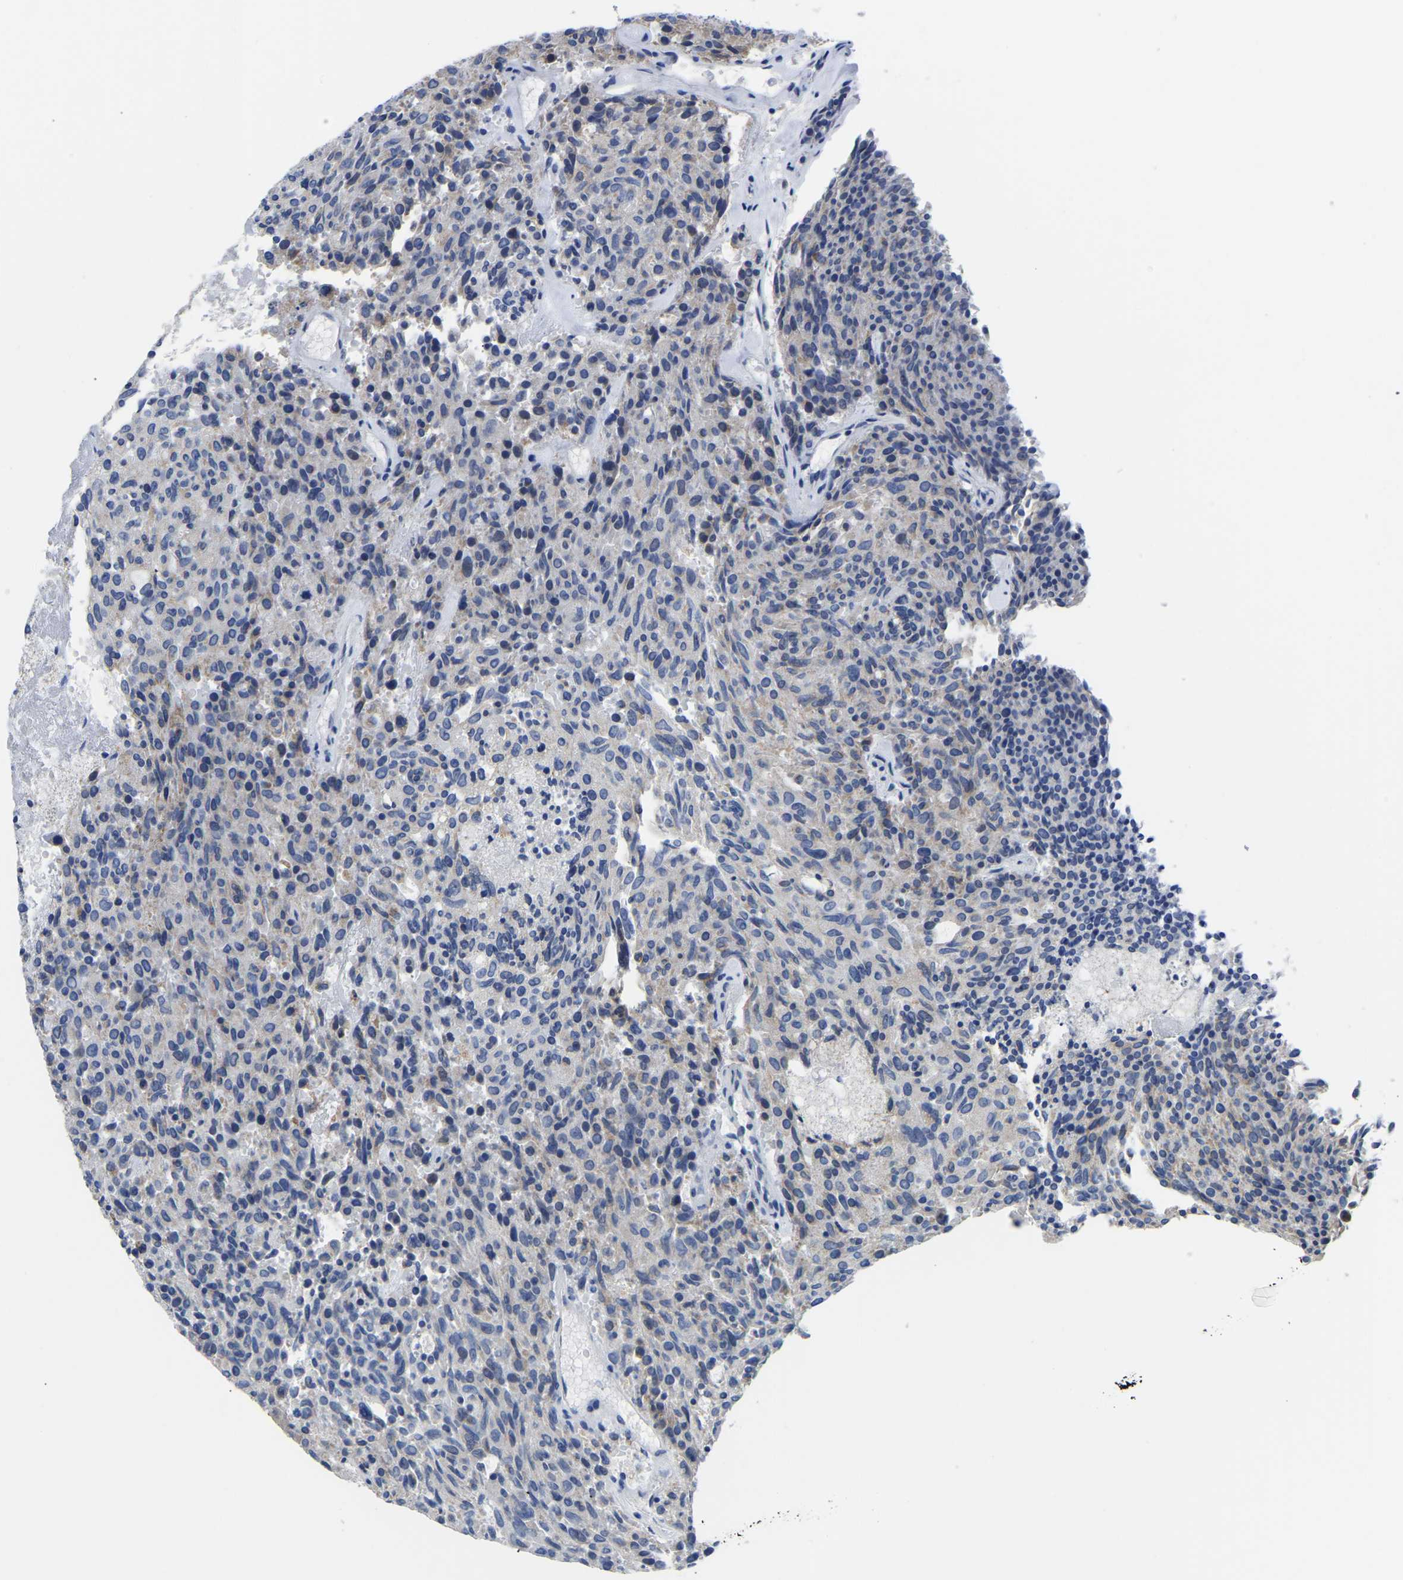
{"staining": {"intensity": "negative", "quantity": "none", "location": "none"}, "tissue": "carcinoid", "cell_type": "Tumor cells", "image_type": "cancer", "snomed": [{"axis": "morphology", "description": "Carcinoid, malignant, NOS"}, {"axis": "topography", "description": "Pancreas"}], "caption": "DAB immunohistochemical staining of human carcinoid (malignant) reveals no significant staining in tumor cells.", "gene": "ETFA", "patient": {"sex": "female", "age": 54}}